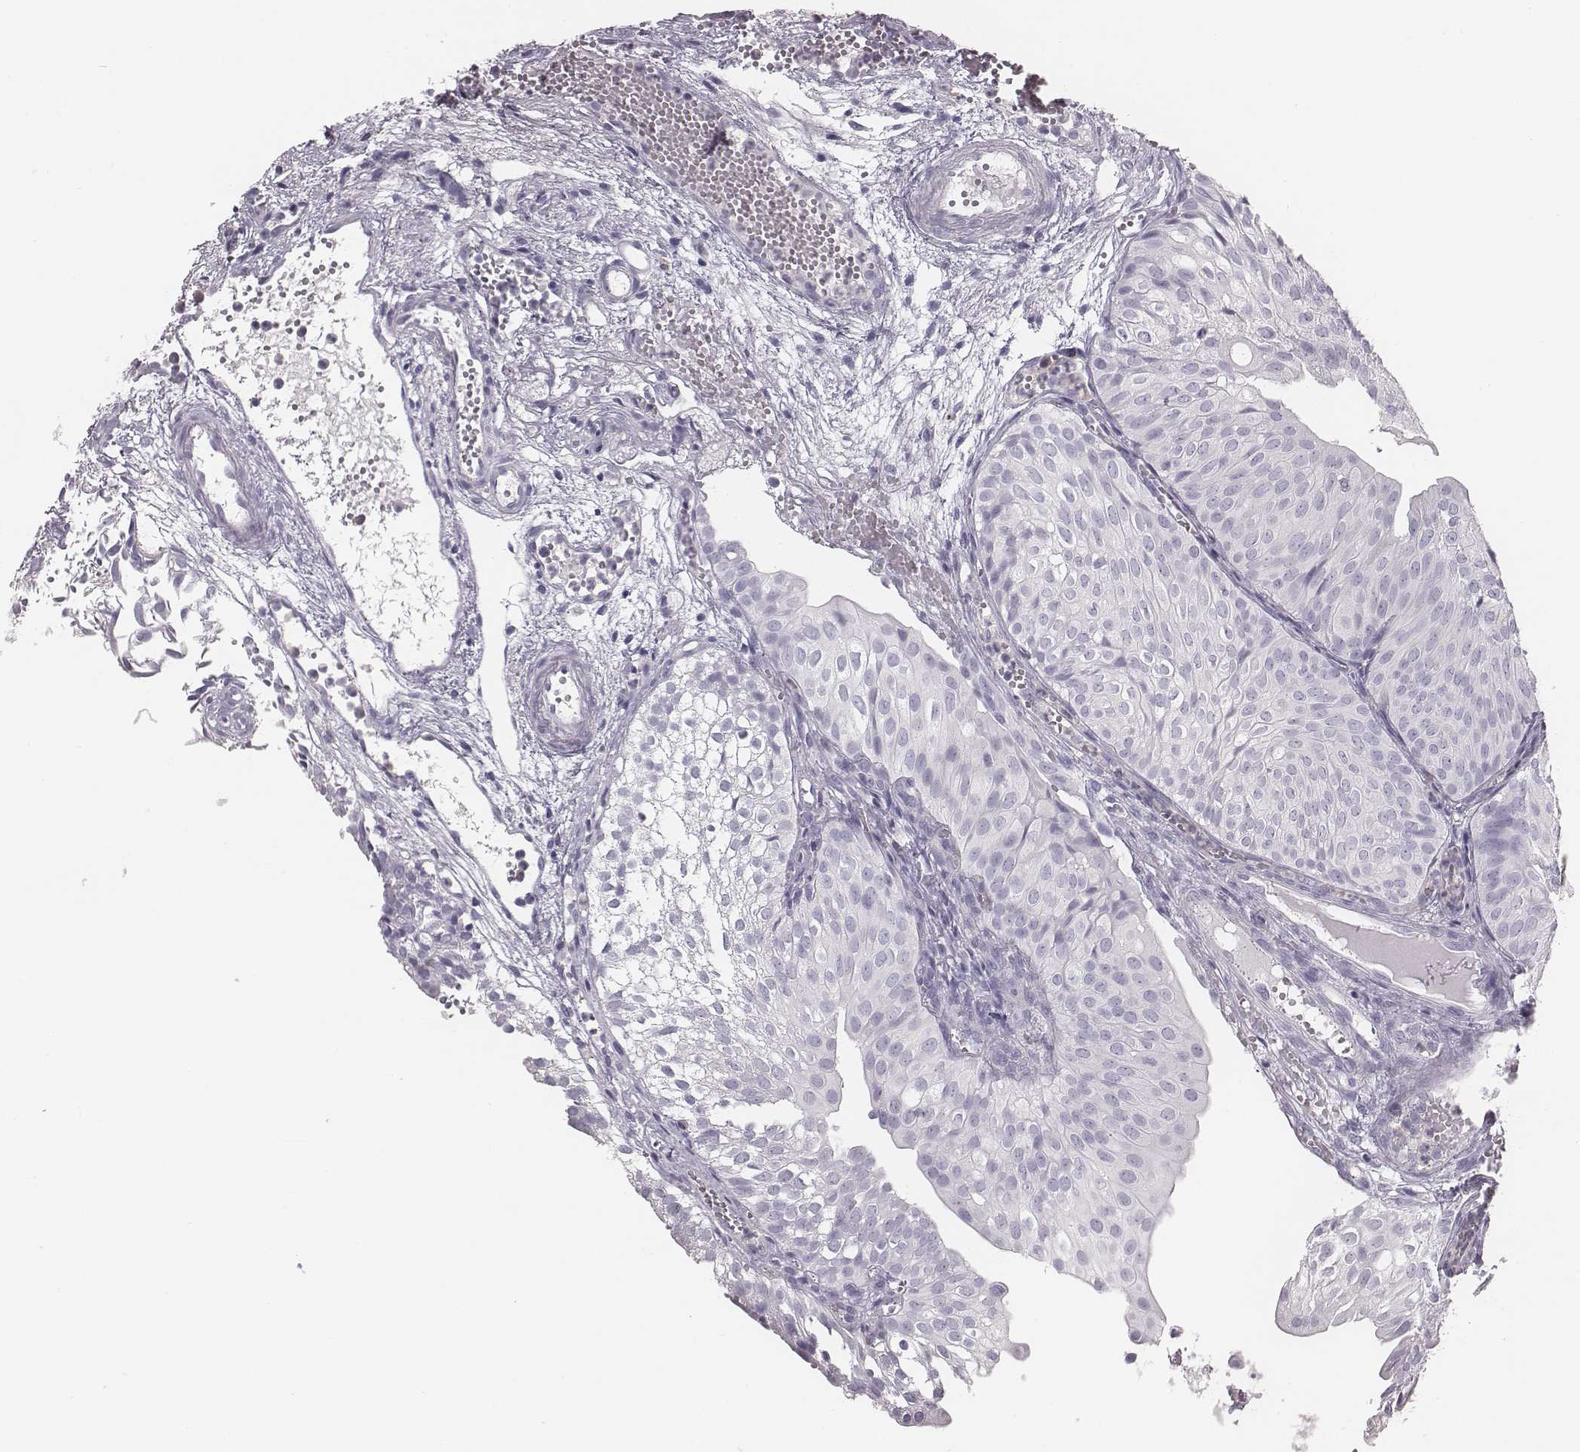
{"staining": {"intensity": "negative", "quantity": "none", "location": "none"}, "tissue": "urothelial cancer", "cell_type": "Tumor cells", "image_type": "cancer", "snomed": [{"axis": "morphology", "description": "Urothelial carcinoma, Low grade"}, {"axis": "topography", "description": "Urinary bladder"}], "caption": "The immunohistochemistry image has no significant positivity in tumor cells of urothelial cancer tissue. (DAB (3,3'-diaminobenzidine) immunohistochemistry with hematoxylin counter stain).", "gene": "ZNF365", "patient": {"sex": "male", "age": 72}}